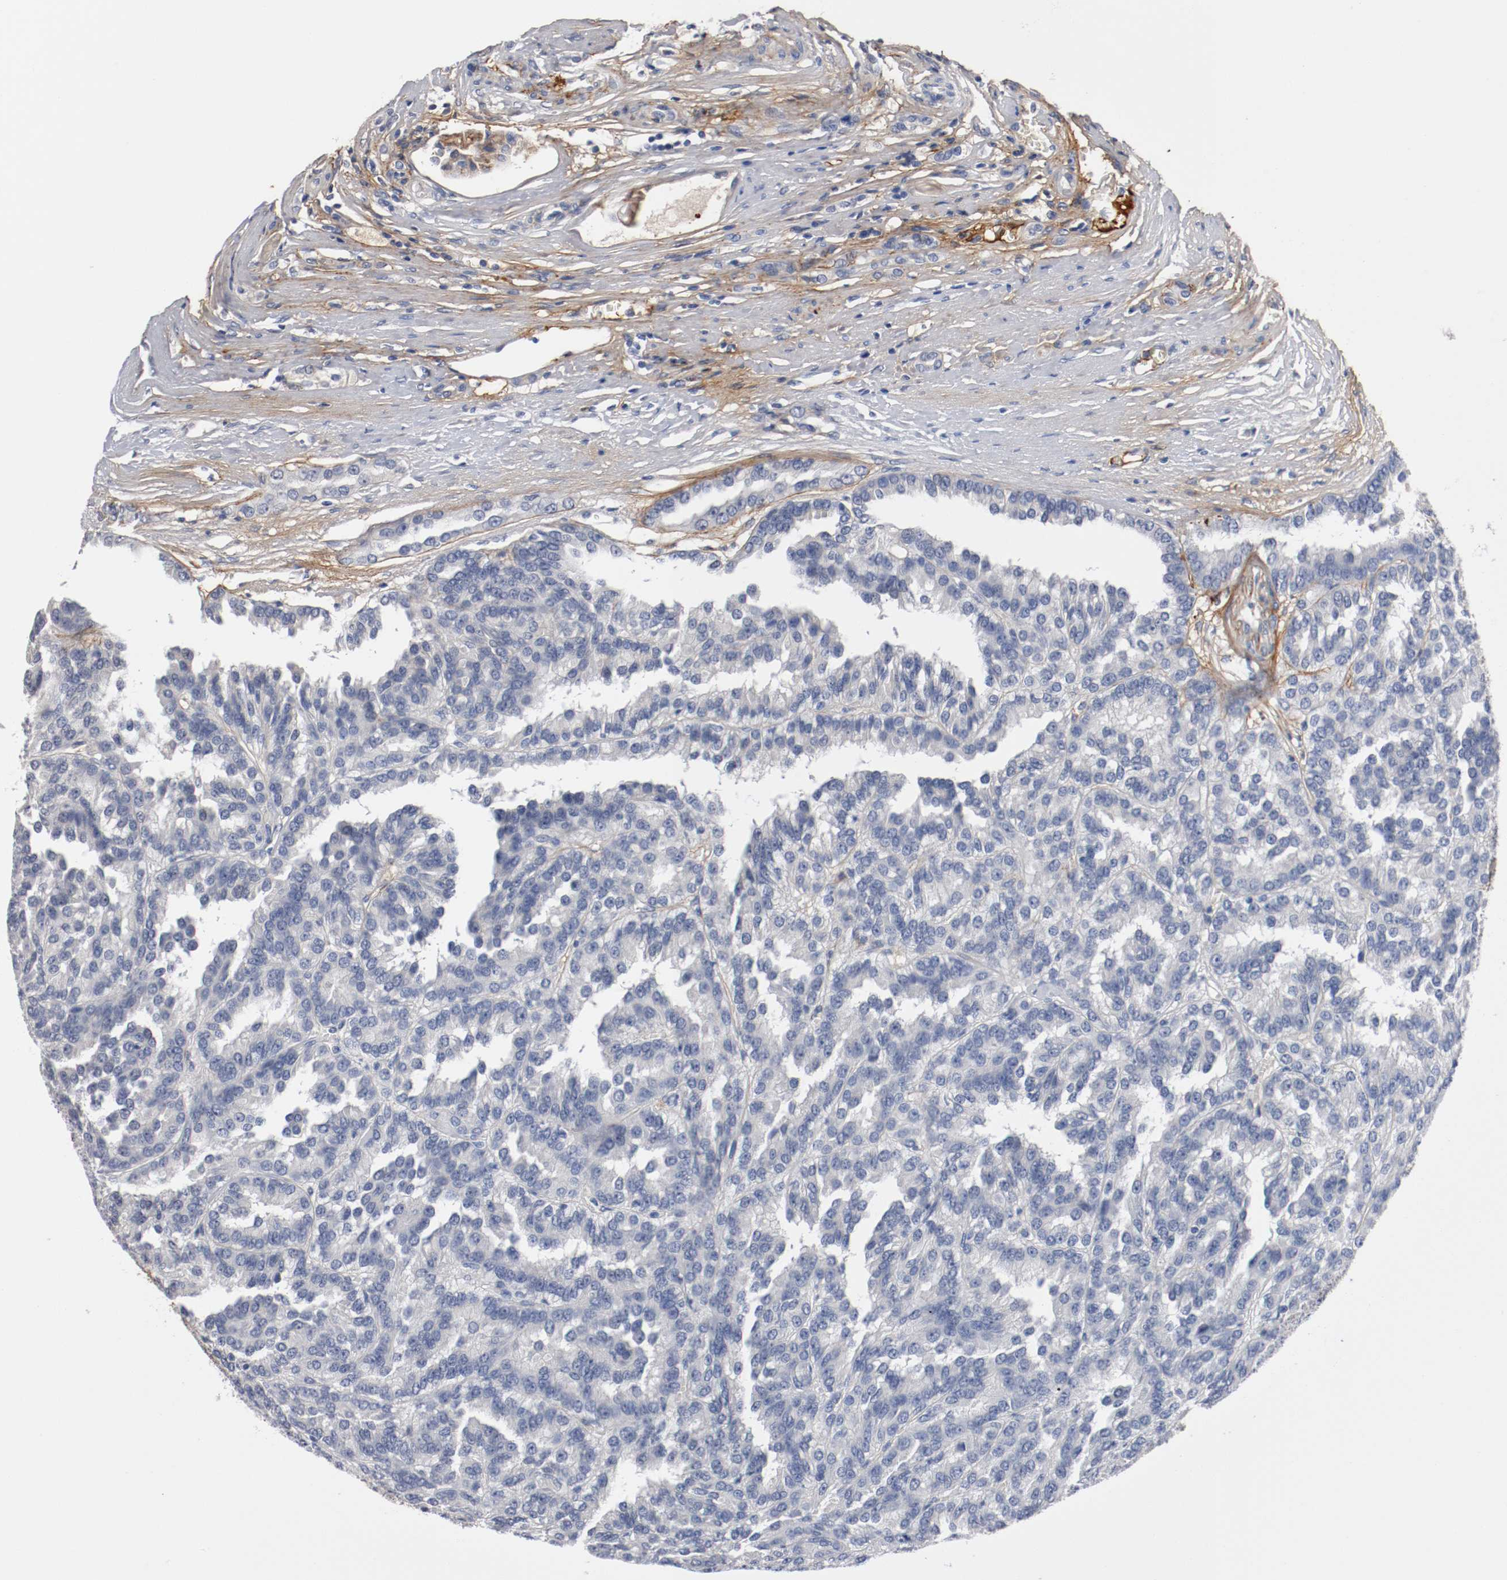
{"staining": {"intensity": "negative", "quantity": "none", "location": "none"}, "tissue": "renal cancer", "cell_type": "Tumor cells", "image_type": "cancer", "snomed": [{"axis": "morphology", "description": "Adenocarcinoma, NOS"}, {"axis": "topography", "description": "Kidney"}], "caption": "IHC of human renal cancer (adenocarcinoma) reveals no positivity in tumor cells.", "gene": "TNC", "patient": {"sex": "male", "age": 46}}